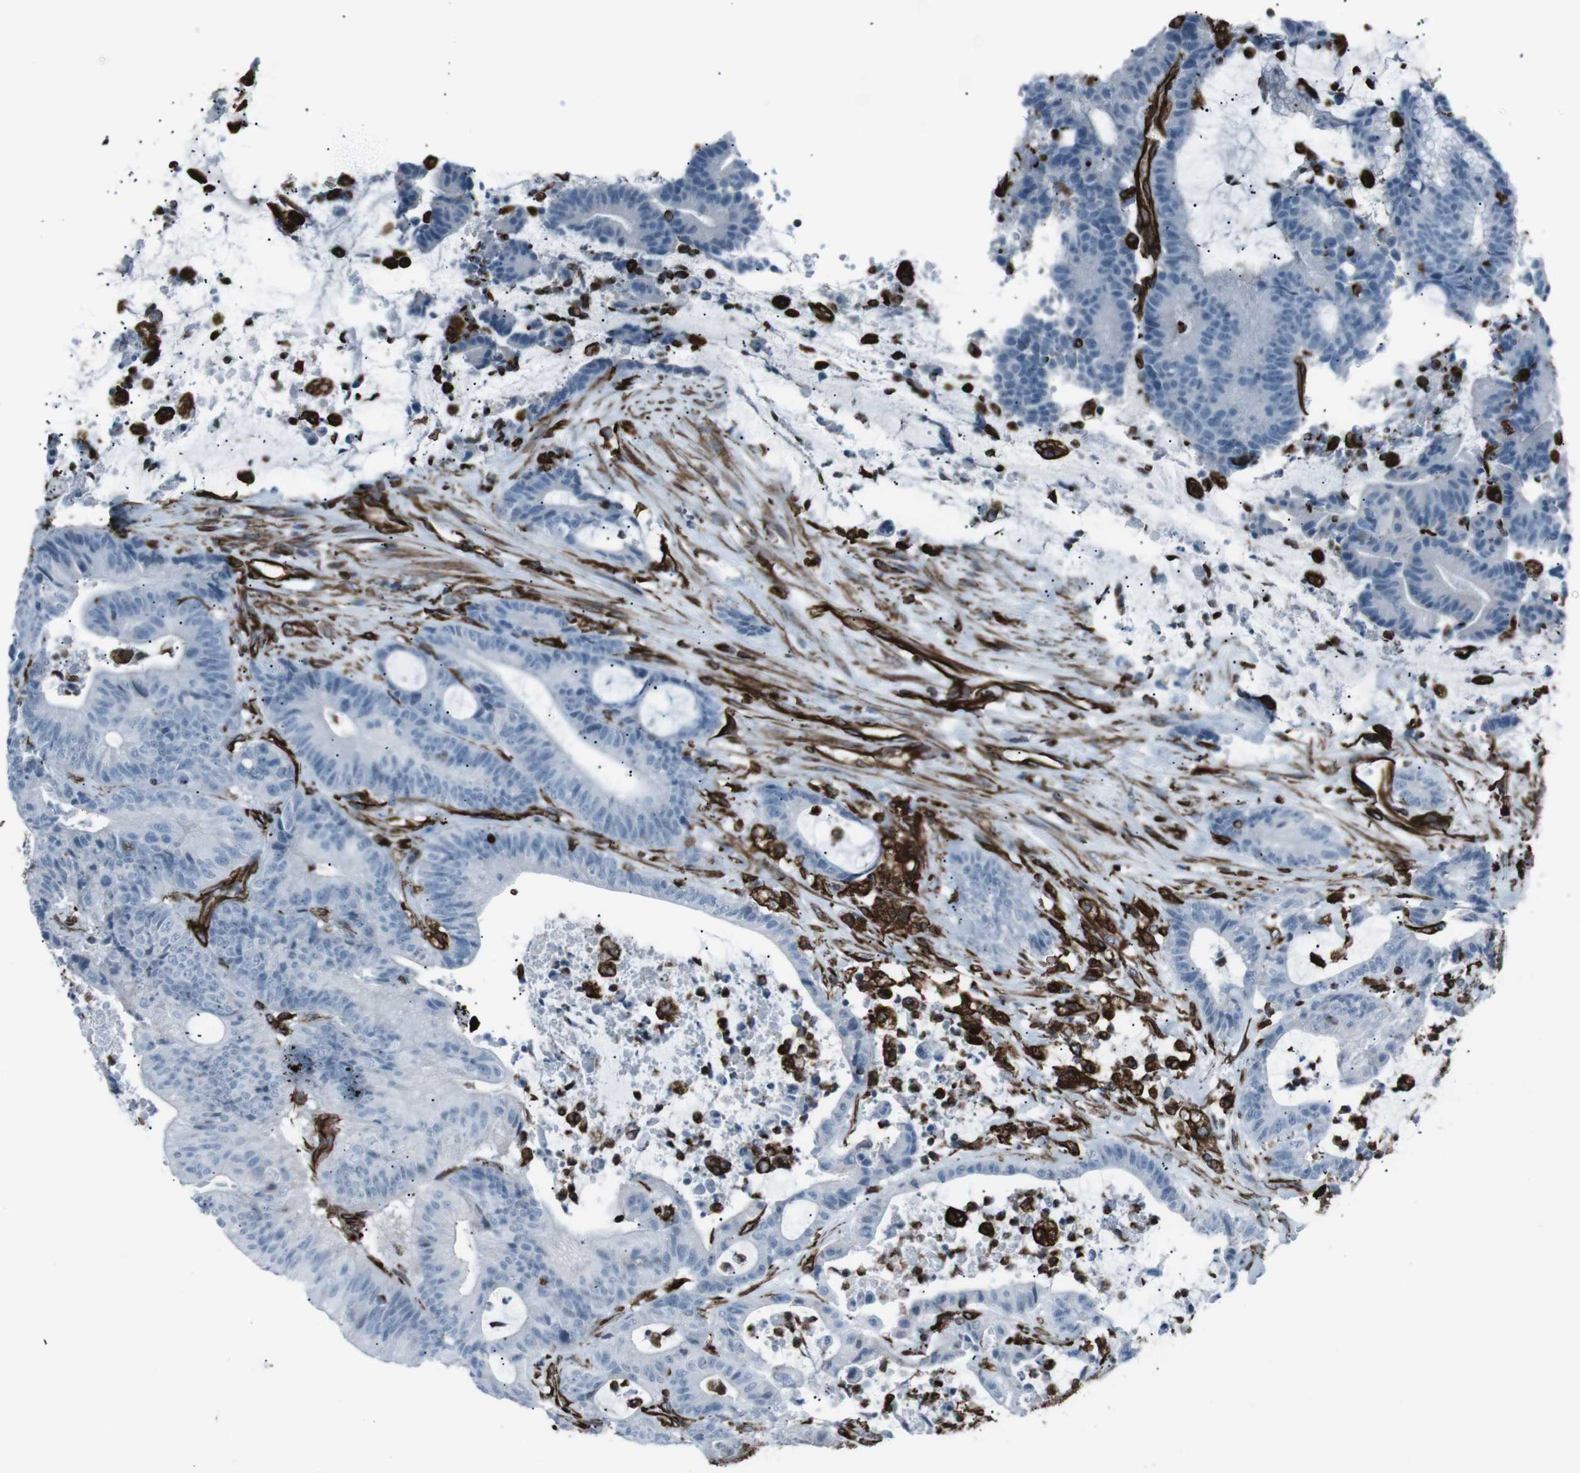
{"staining": {"intensity": "negative", "quantity": "none", "location": "none"}, "tissue": "colorectal cancer", "cell_type": "Tumor cells", "image_type": "cancer", "snomed": [{"axis": "morphology", "description": "Adenocarcinoma, NOS"}, {"axis": "topography", "description": "Colon"}], "caption": "Immunohistochemistry micrograph of human colorectal cancer stained for a protein (brown), which reveals no expression in tumor cells.", "gene": "ZDHHC6", "patient": {"sex": "female", "age": 84}}